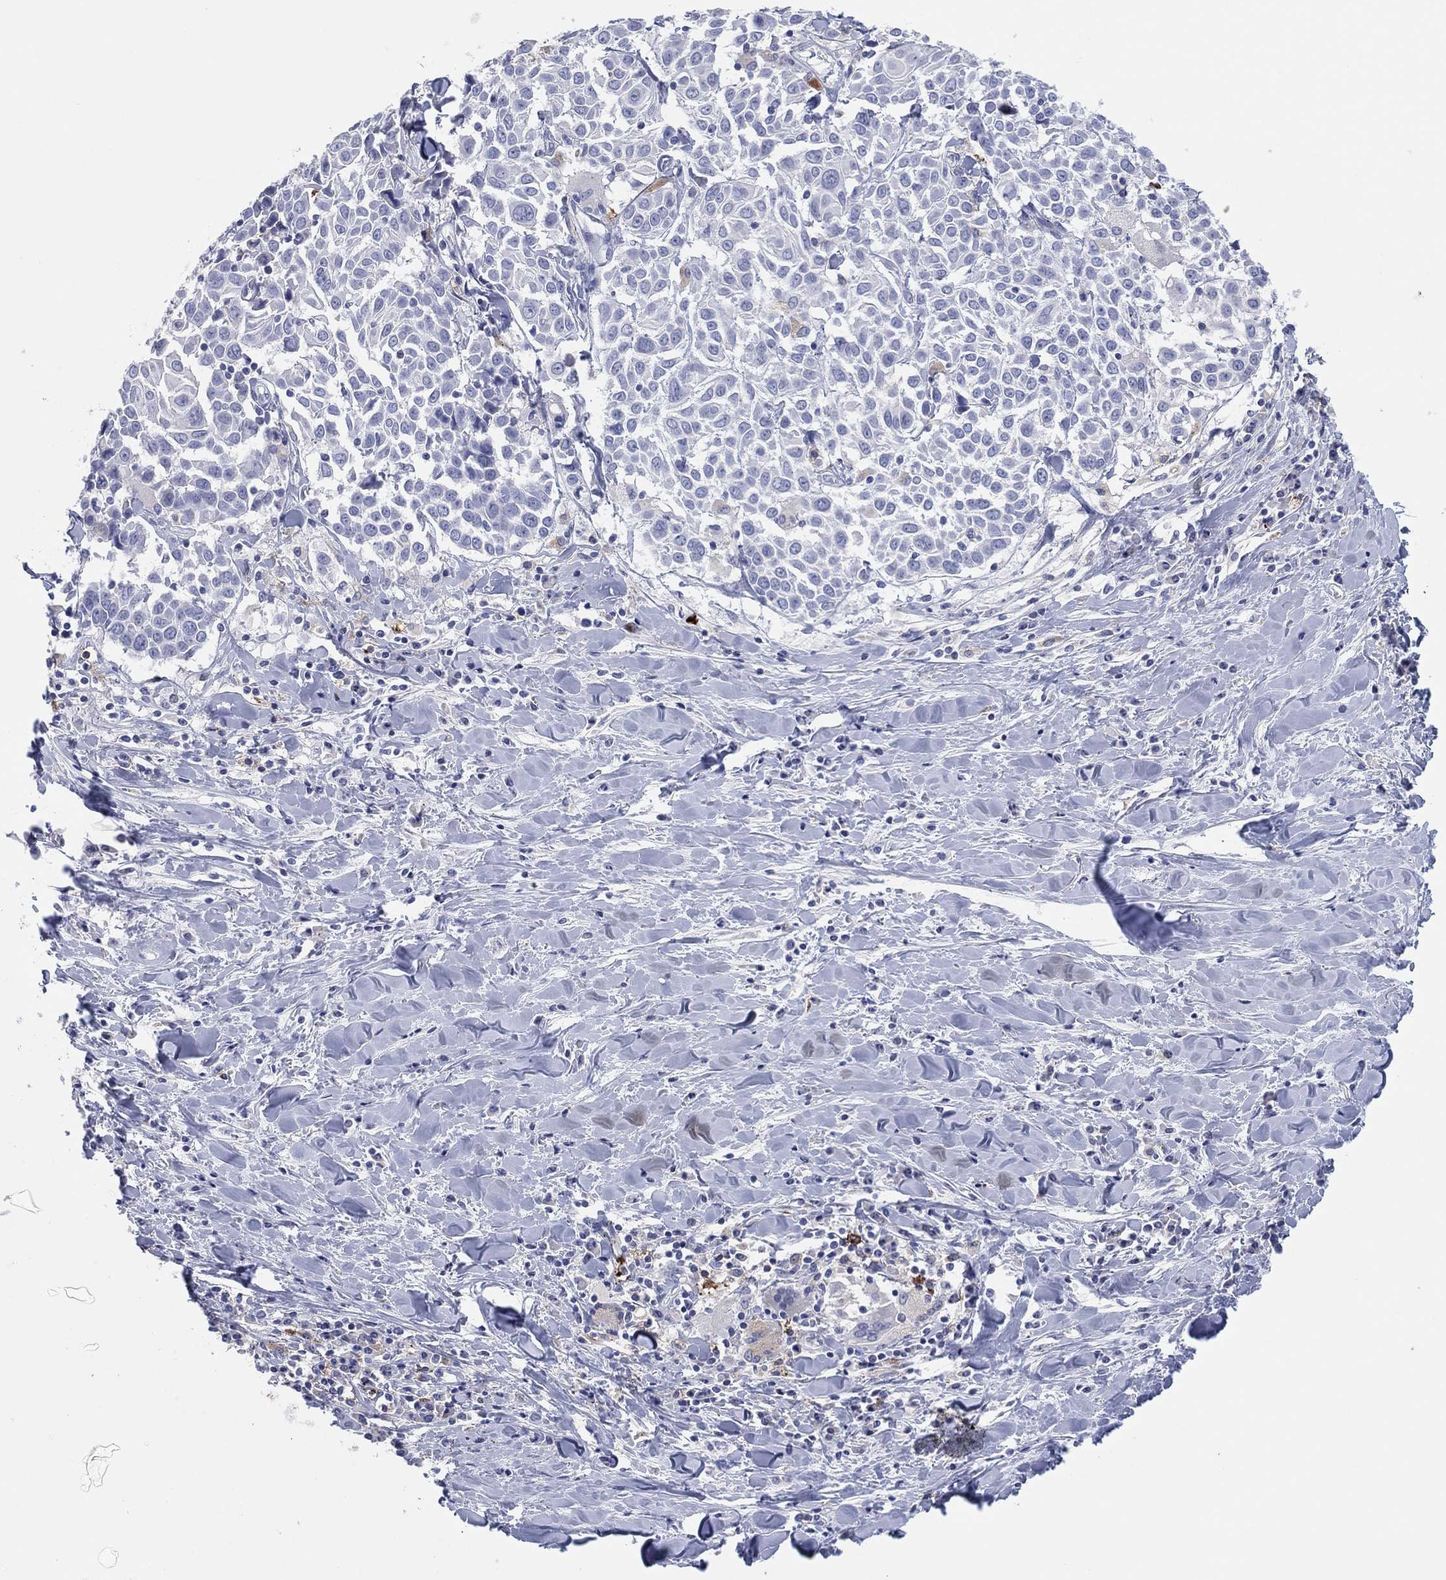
{"staining": {"intensity": "negative", "quantity": "none", "location": "none"}, "tissue": "lung cancer", "cell_type": "Tumor cells", "image_type": "cancer", "snomed": [{"axis": "morphology", "description": "Squamous cell carcinoma, NOS"}, {"axis": "topography", "description": "Lung"}], "caption": "Lung cancer was stained to show a protein in brown. There is no significant expression in tumor cells.", "gene": "PLAC8", "patient": {"sex": "male", "age": 57}}